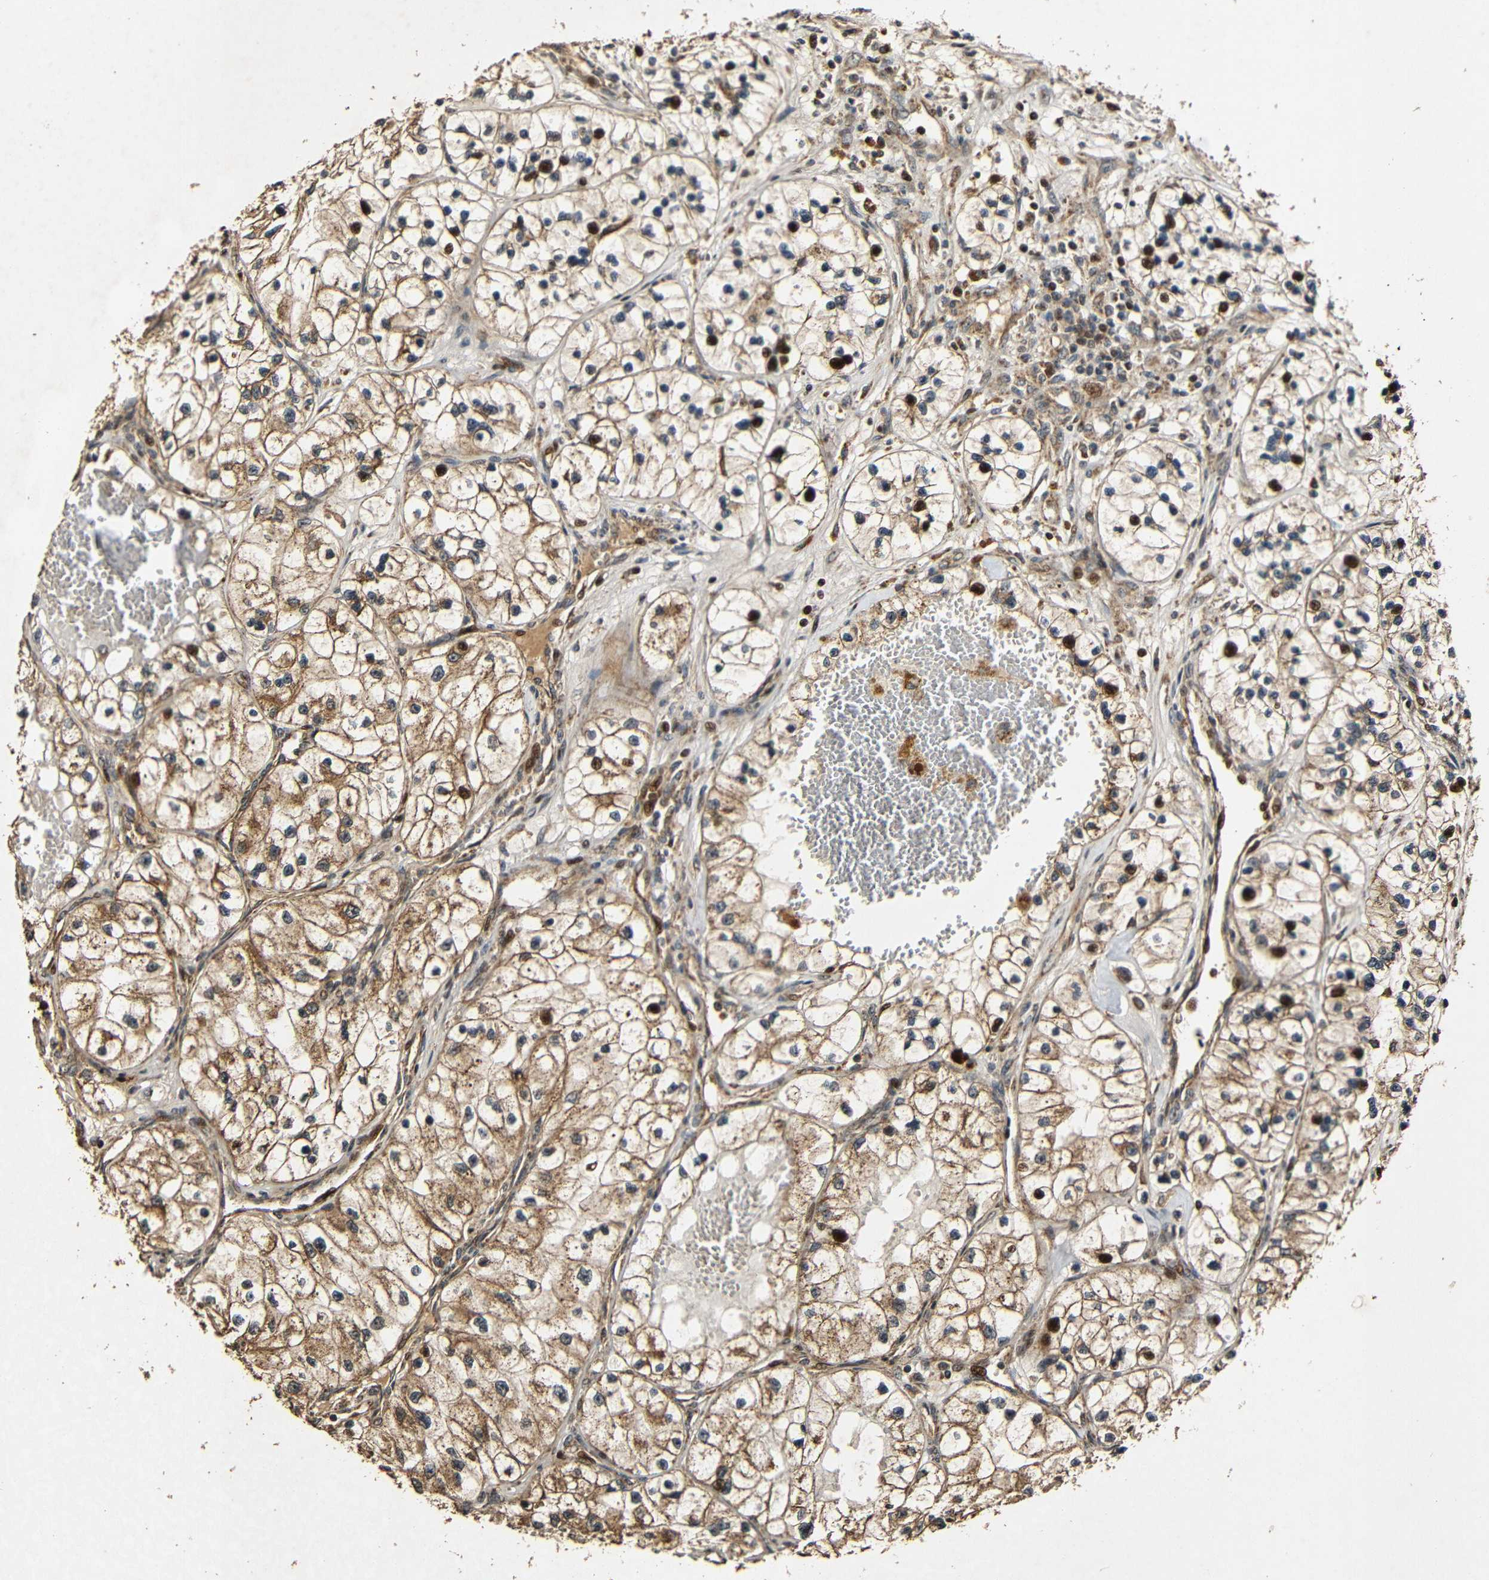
{"staining": {"intensity": "moderate", "quantity": ">75%", "location": "cytoplasmic/membranous,nuclear"}, "tissue": "renal cancer", "cell_type": "Tumor cells", "image_type": "cancer", "snomed": [{"axis": "morphology", "description": "Adenocarcinoma, NOS"}, {"axis": "topography", "description": "Kidney"}], "caption": "Tumor cells demonstrate medium levels of moderate cytoplasmic/membranous and nuclear expression in approximately >75% of cells in adenocarcinoma (renal). Nuclei are stained in blue.", "gene": "KAZALD1", "patient": {"sex": "female", "age": 57}}